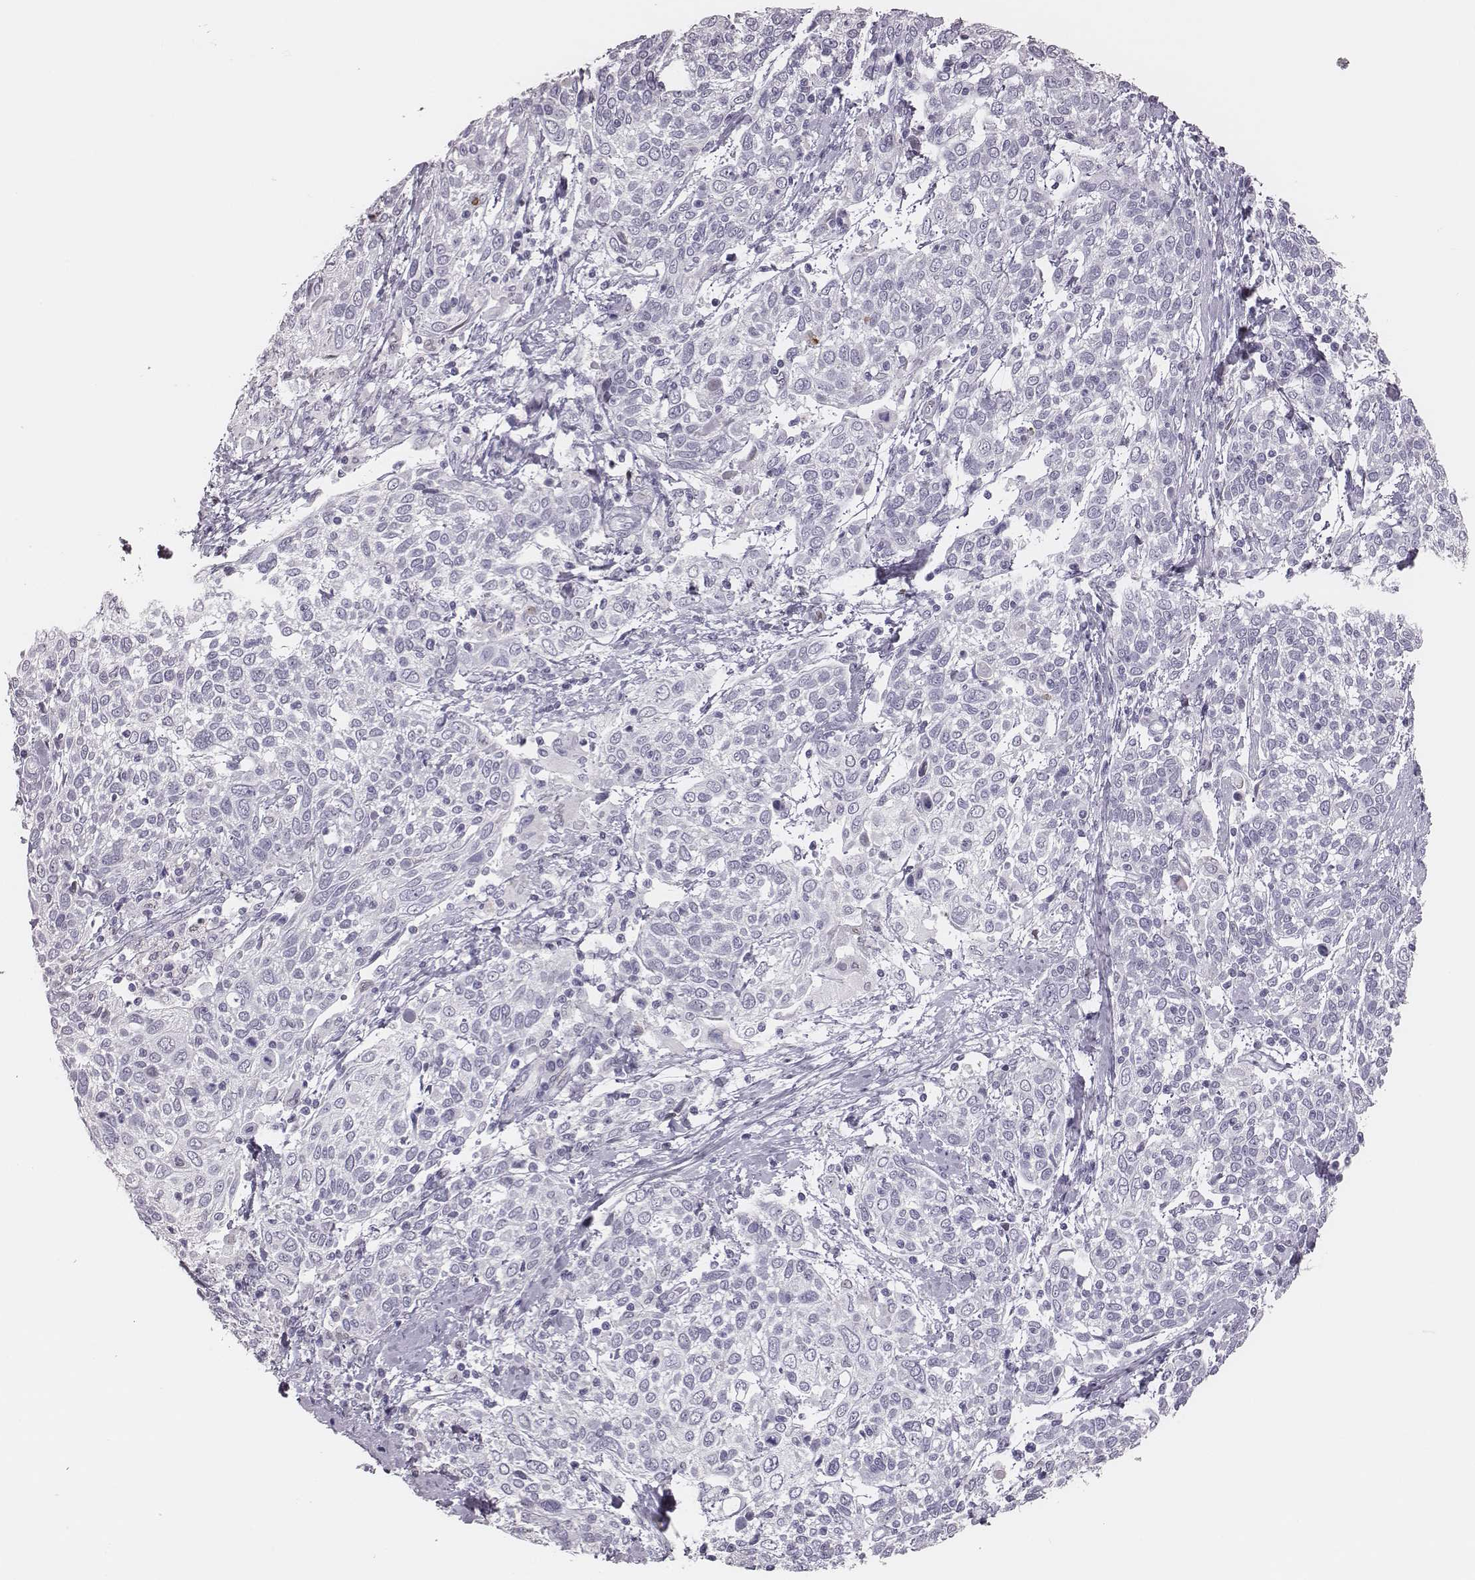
{"staining": {"intensity": "negative", "quantity": "none", "location": "none"}, "tissue": "cervical cancer", "cell_type": "Tumor cells", "image_type": "cancer", "snomed": [{"axis": "morphology", "description": "Squamous cell carcinoma, NOS"}, {"axis": "topography", "description": "Cervix"}], "caption": "Immunohistochemistry histopathology image of neoplastic tissue: squamous cell carcinoma (cervical) stained with DAB exhibits no significant protein expression in tumor cells.", "gene": "ADGRF4", "patient": {"sex": "female", "age": 61}}